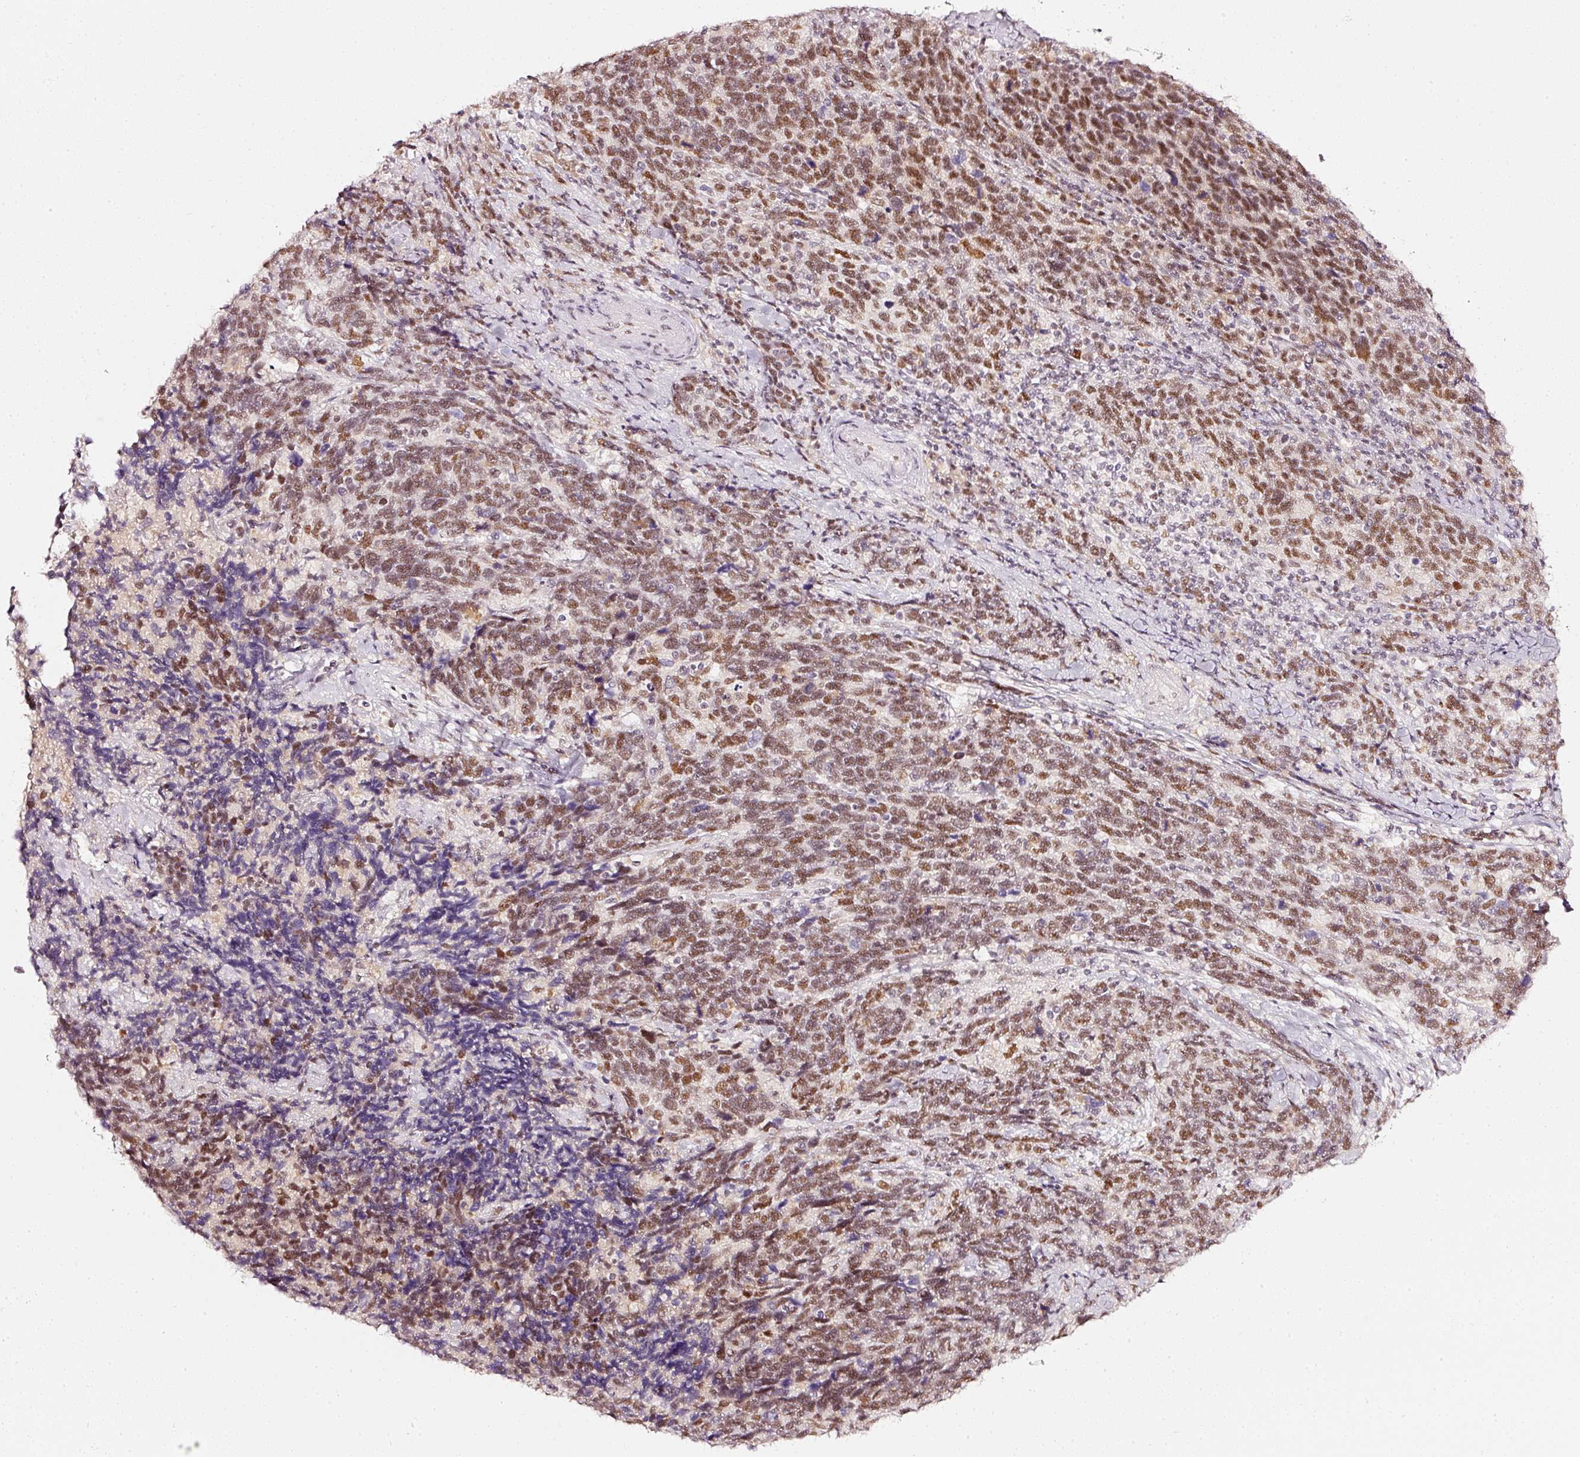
{"staining": {"intensity": "moderate", "quantity": ">75%", "location": "nuclear"}, "tissue": "cervical cancer", "cell_type": "Tumor cells", "image_type": "cancer", "snomed": [{"axis": "morphology", "description": "Squamous cell carcinoma, NOS"}, {"axis": "topography", "description": "Cervix"}], "caption": "Cervical cancer stained for a protein (brown) displays moderate nuclear positive positivity in approximately >75% of tumor cells.", "gene": "PPP1R10", "patient": {"sex": "female", "age": 41}}